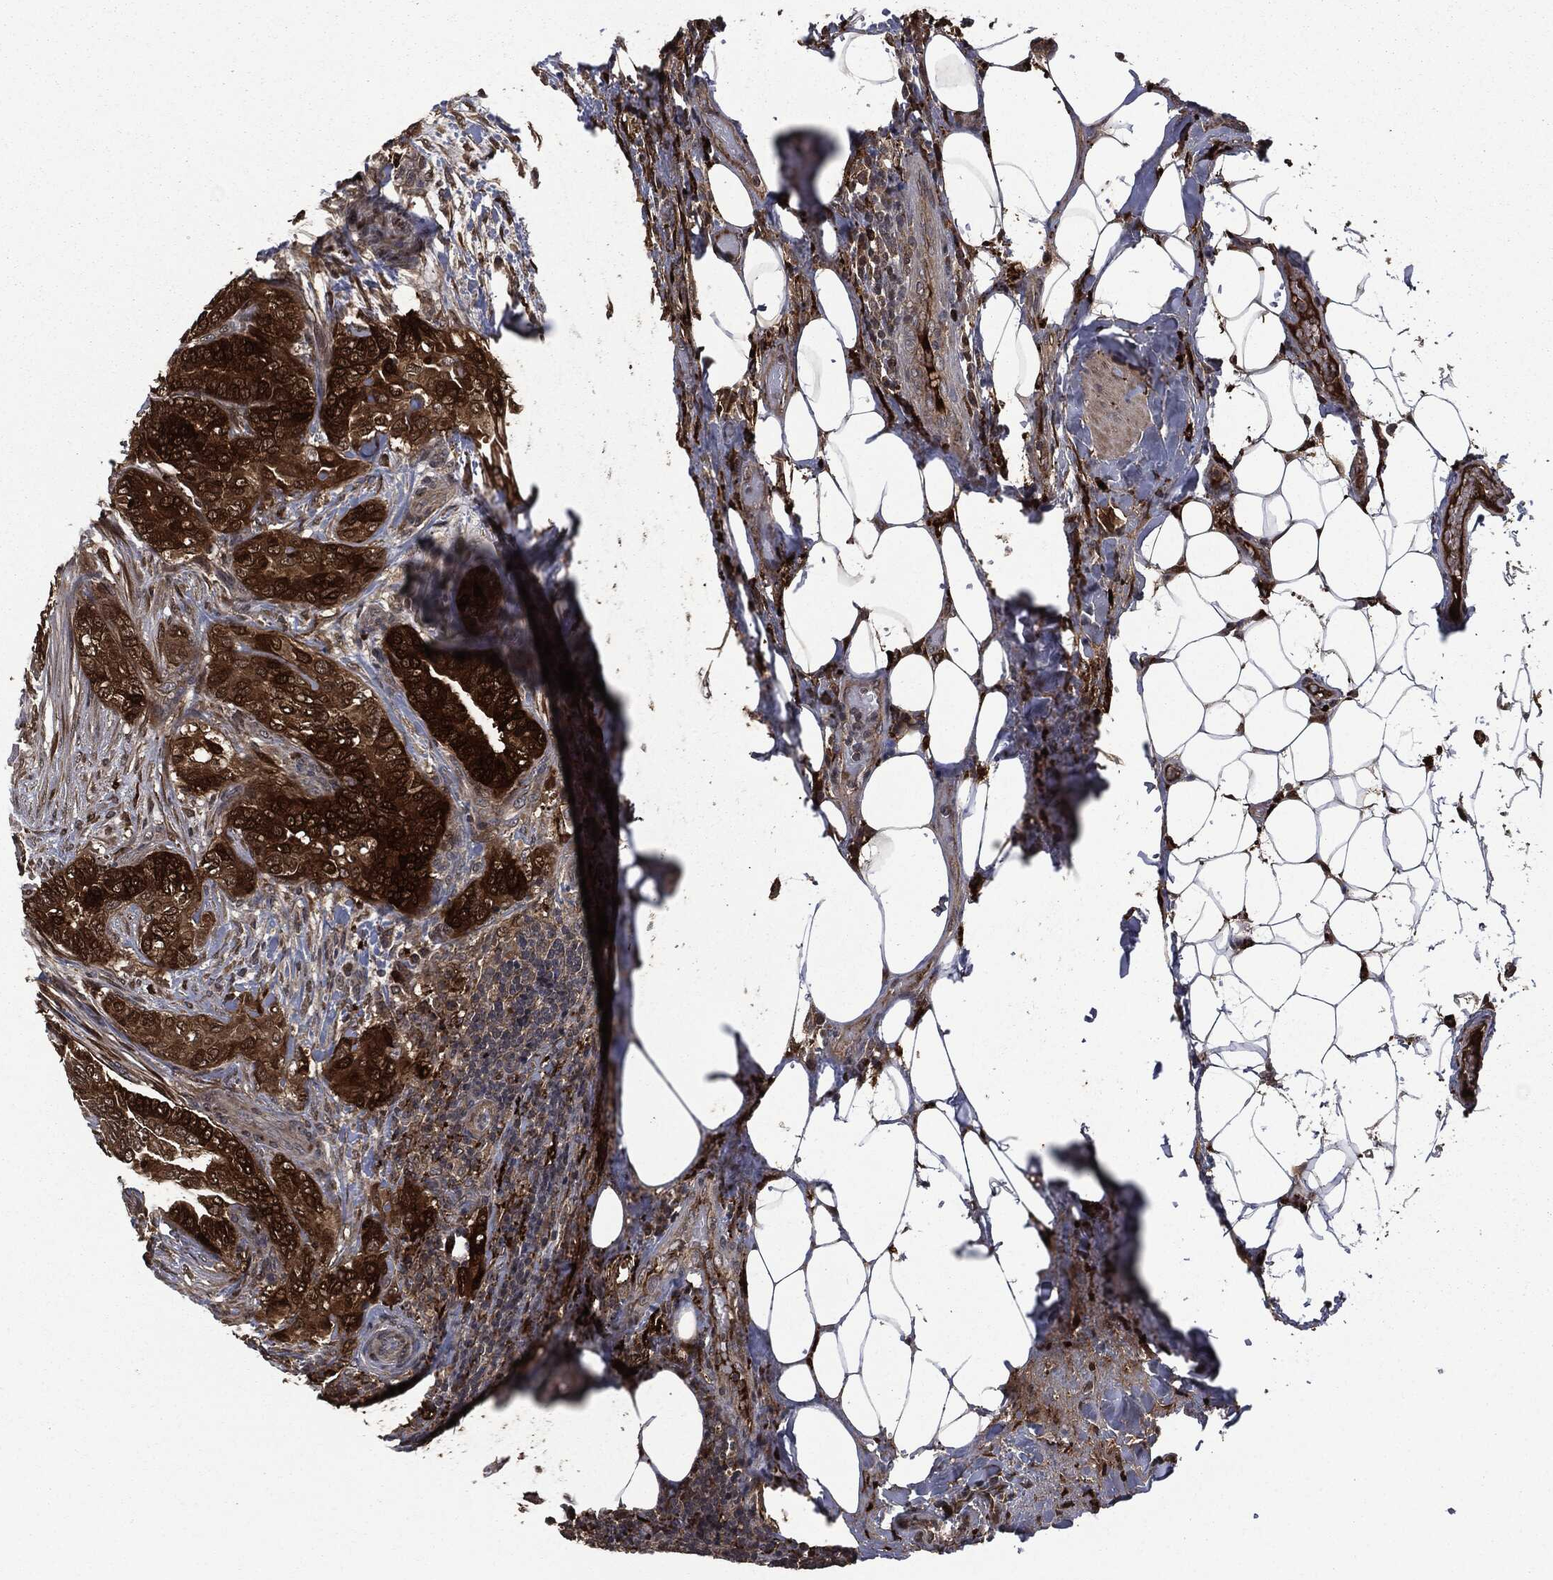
{"staining": {"intensity": "strong", "quantity": ">75%", "location": "cytoplasmic/membranous"}, "tissue": "thyroid cancer", "cell_type": "Tumor cells", "image_type": "cancer", "snomed": [{"axis": "morphology", "description": "Papillary adenocarcinoma, NOS"}, {"axis": "topography", "description": "Thyroid gland"}], "caption": "IHC photomicrograph of neoplastic tissue: thyroid cancer stained using immunohistochemistry displays high levels of strong protein expression localized specifically in the cytoplasmic/membranous of tumor cells, appearing as a cytoplasmic/membranous brown color.", "gene": "CRABP2", "patient": {"sex": "male", "age": 61}}